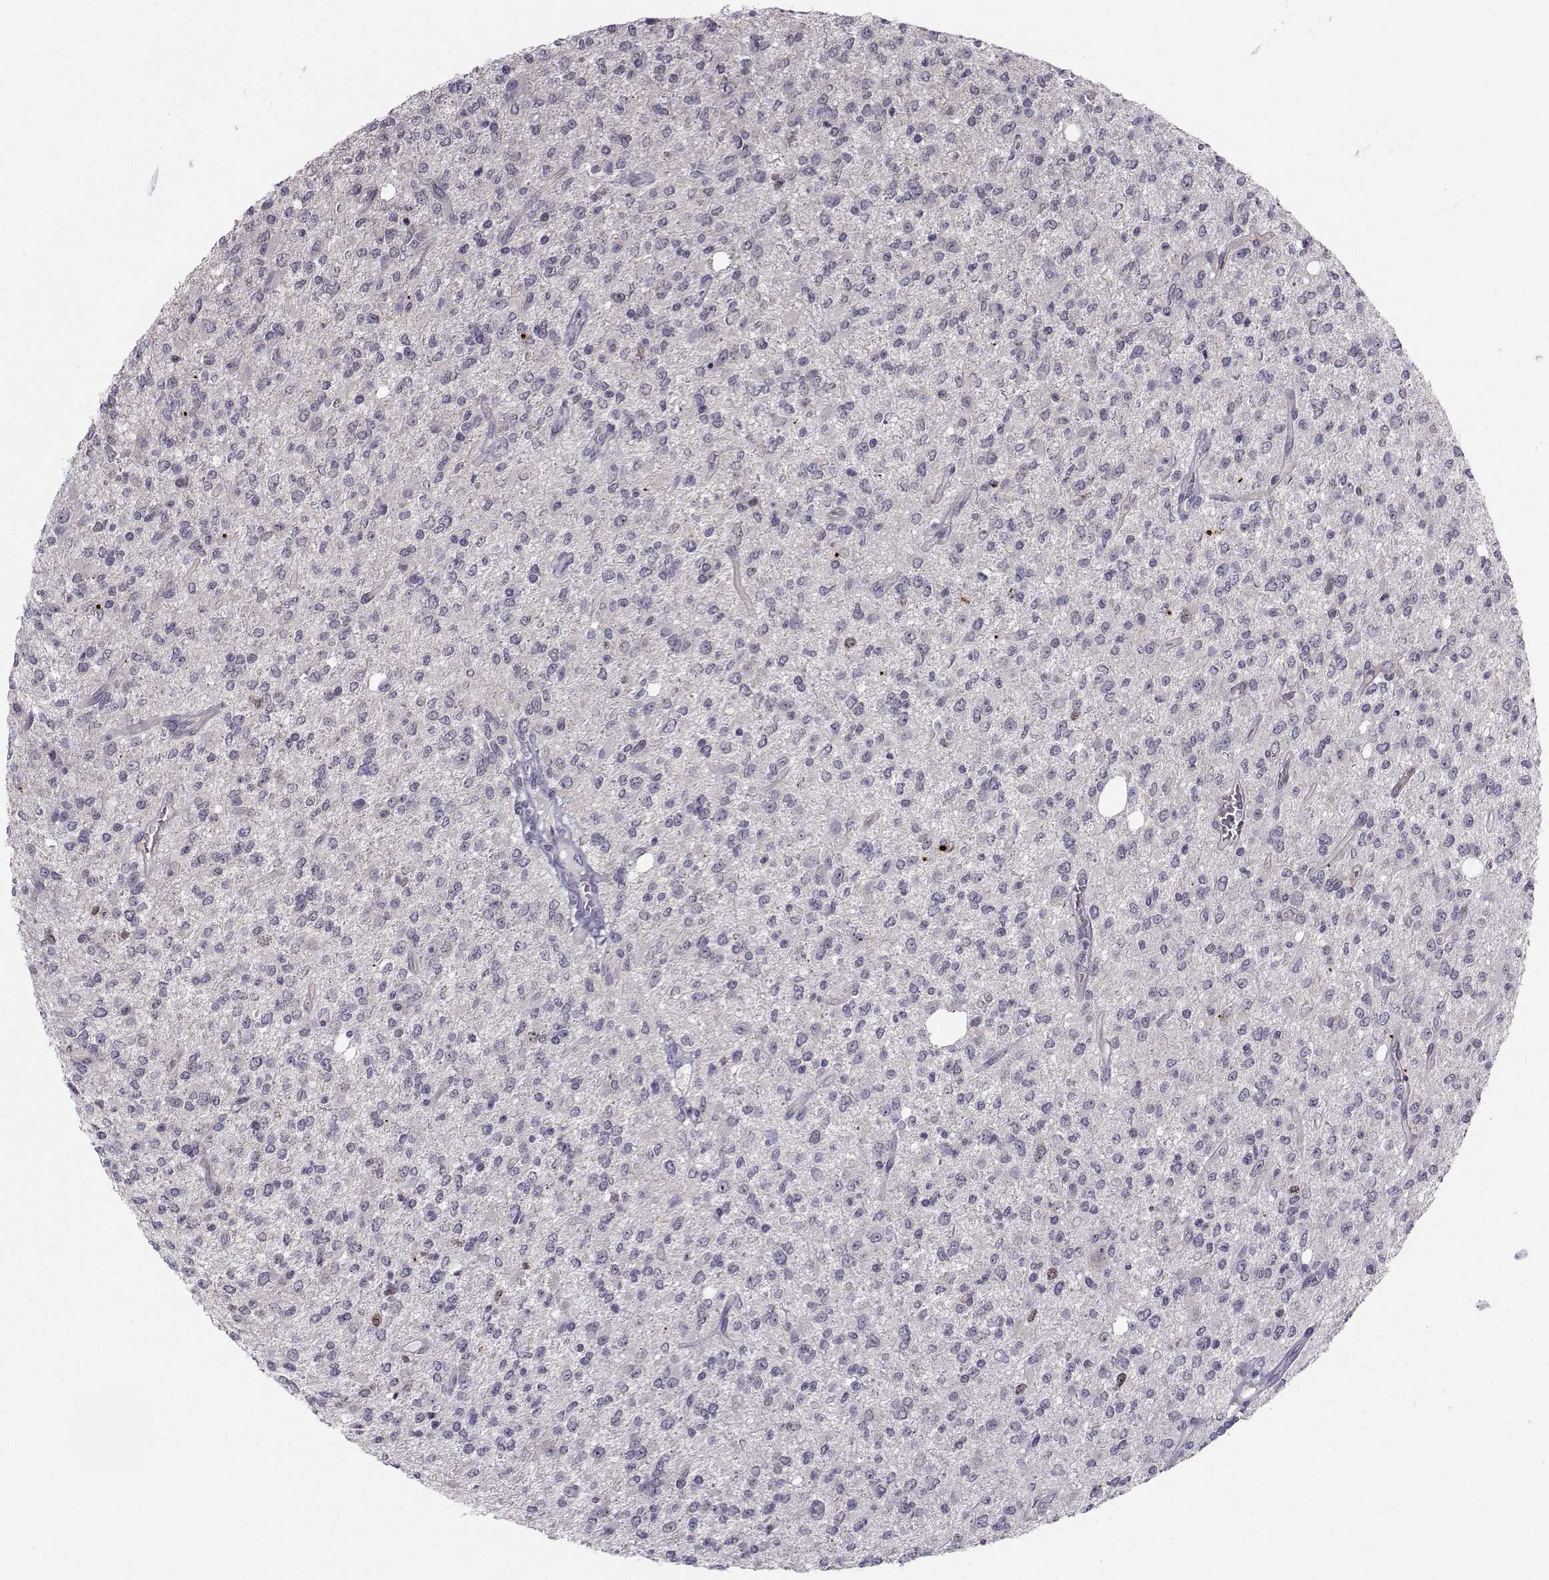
{"staining": {"intensity": "negative", "quantity": "none", "location": "none"}, "tissue": "glioma", "cell_type": "Tumor cells", "image_type": "cancer", "snomed": [{"axis": "morphology", "description": "Glioma, malignant, Low grade"}, {"axis": "topography", "description": "Brain"}], "caption": "Tumor cells show no significant positivity in malignant glioma (low-grade).", "gene": "LRP8", "patient": {"sex": "male", "age": 67}}